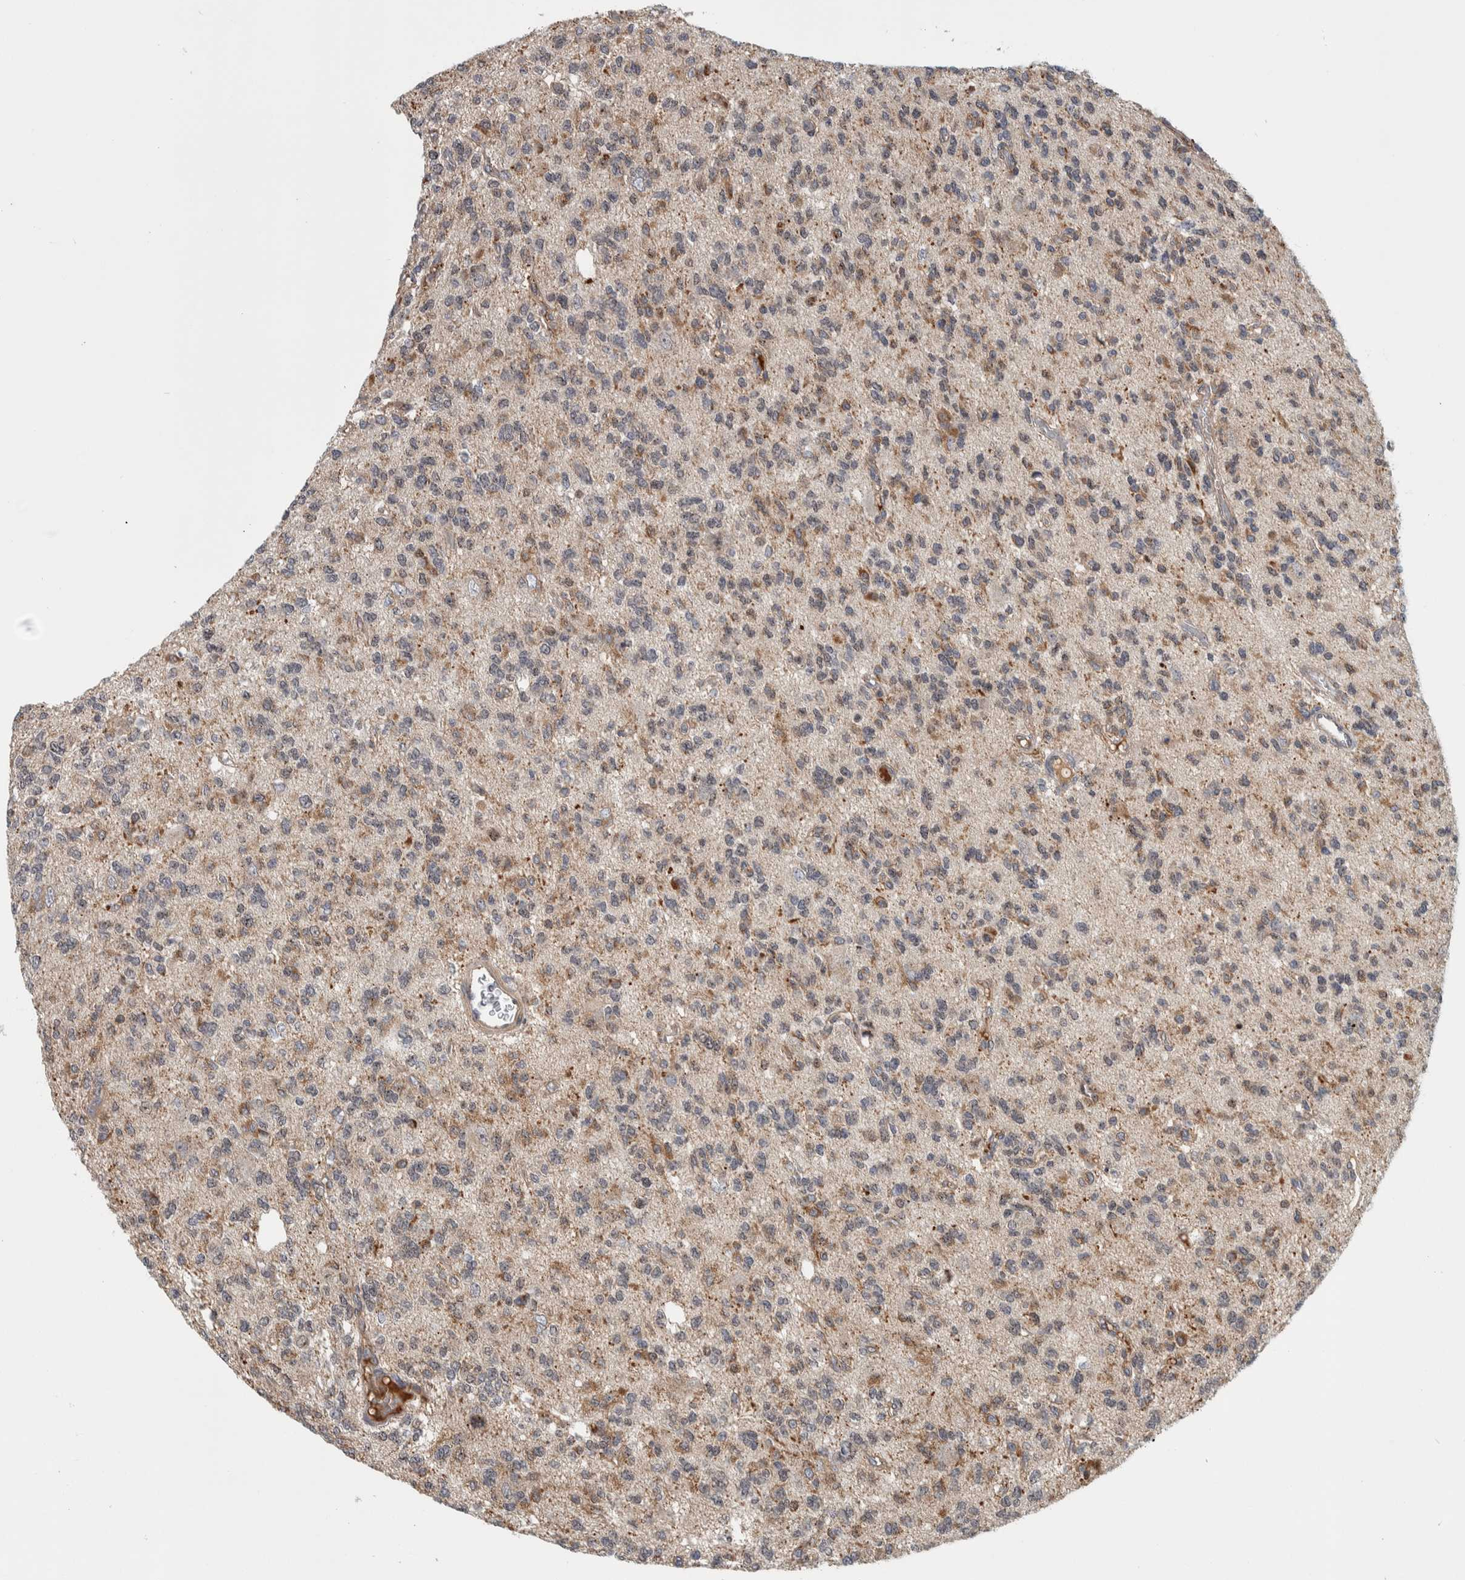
{"staining": {"intensity": "weak", "quantity": ">75%", "location": "cytoplasmic/membranous"}, "tissue": "glioma", "cell_type": "Tumor cells", "image_type": "cancer", "snomed": [{"axis": "morphology", "description": "Glioma, malignant, Low grade"}, {"axis": "topography", "description": "Brain"}], "caption": "This micrograph displays IHC staining of glioma, with low weak cytoplasmic/membranous staining in about >75% of tumor cells.", "gene": "MSL1", "patient": {"sex": "male", "age": 38}}